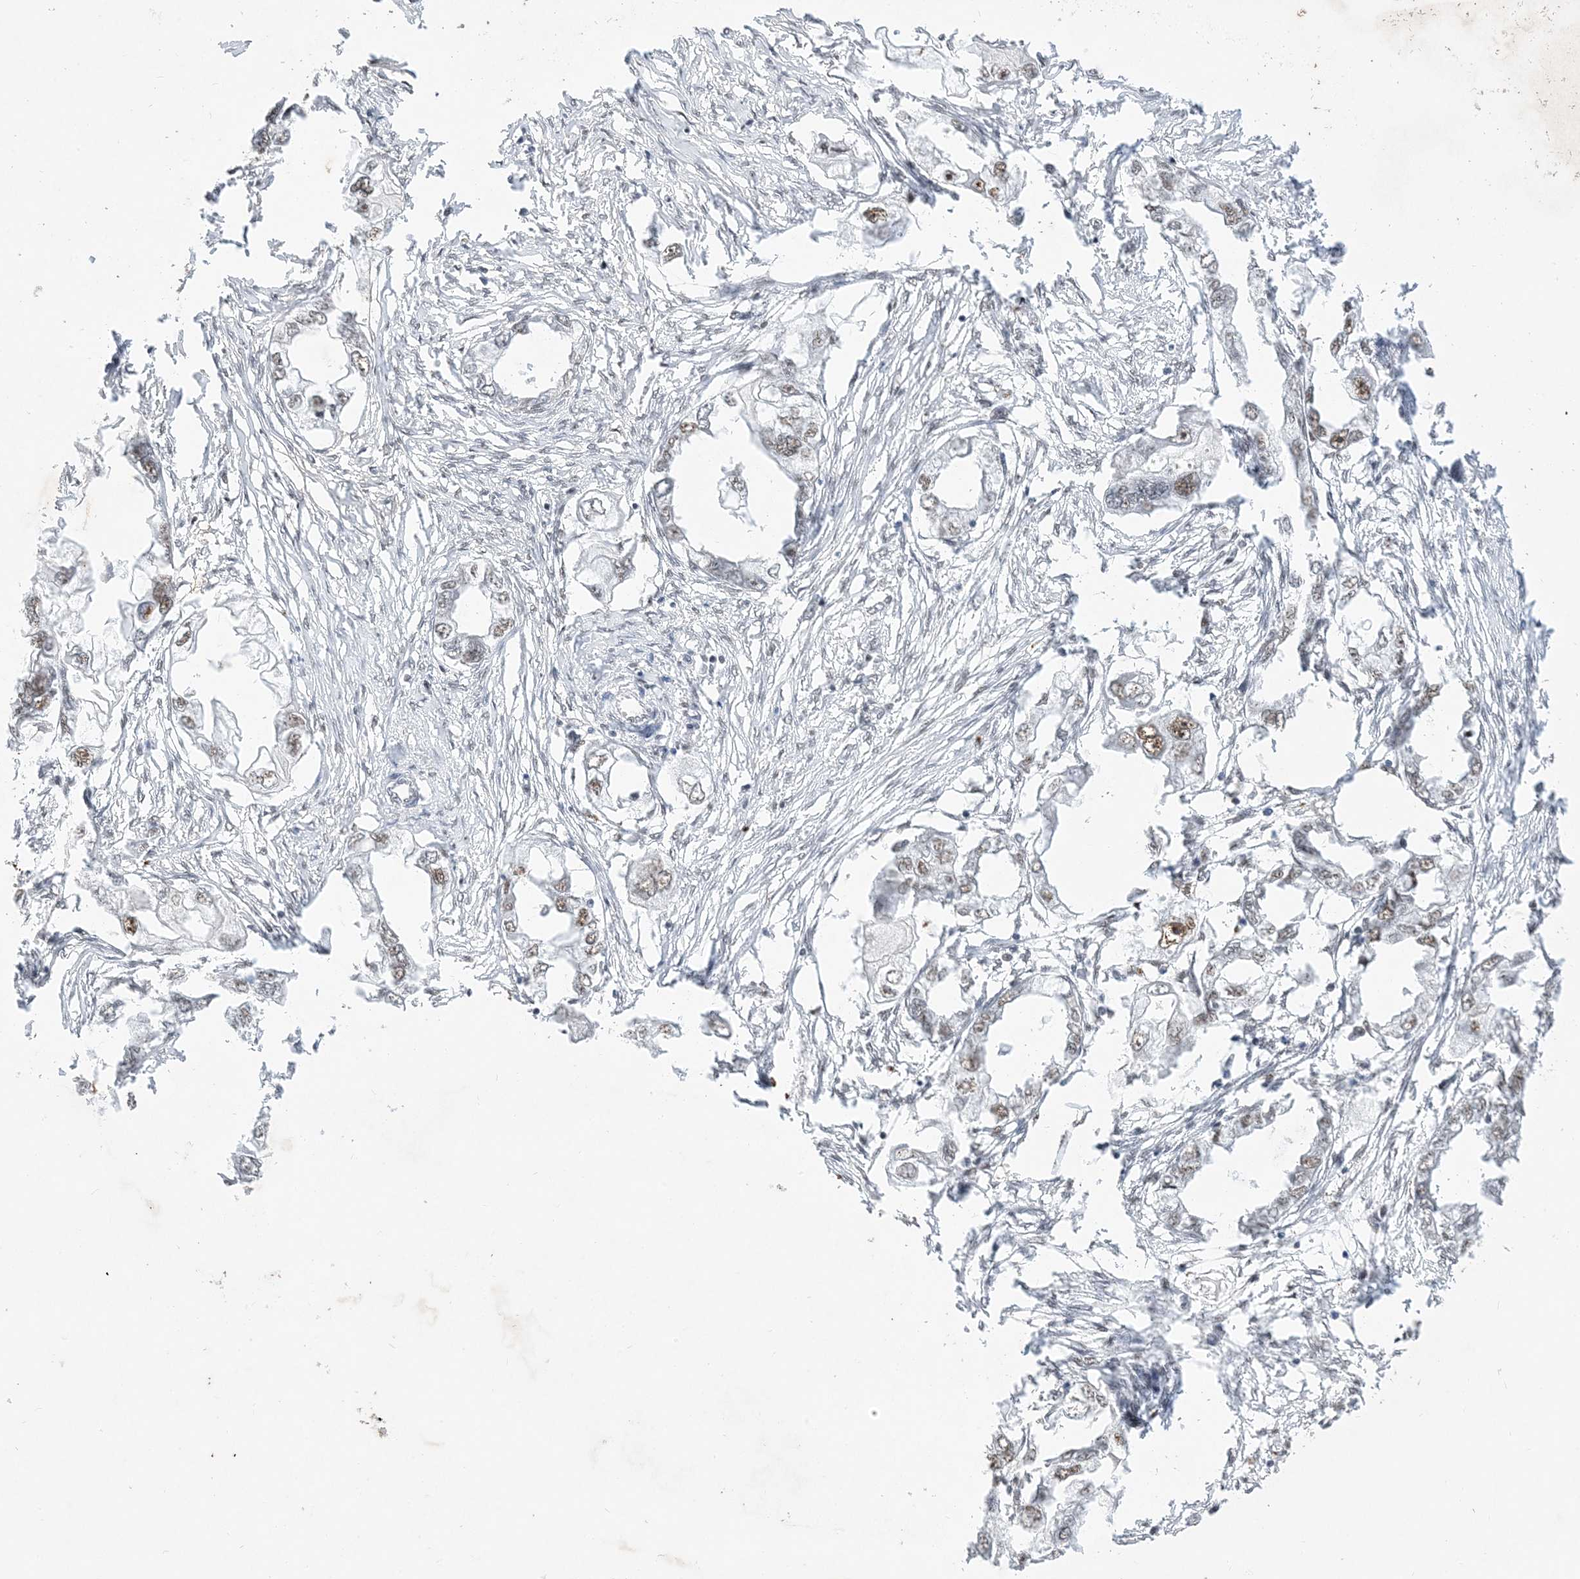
{"staining": {"intensity": "weak", "quantity": "25%-75%", "location": "nuclear"}, "tissue": "endometrial cancer", "cell_type": "Tumor cells", "image_type": "cancer", "snomed": [{"axis": "morphology", "description": "Adenocarcinoma, NOS"}, {"axis": "morphology", "description": "Adenocarcinoma, metastatic, NOS"}, {"axis": "topography", "description": "Adipose tissue"}, {"axis": "topography", "description": "Endometrium"}], "caption": "Brown immunohistochemical staining in human endometrial cancer (adenocarcinoma) displays weak nuclear expression in approximately 25%-75% of tumor cells. Using DAB (3,3'-diaminobenzidine) (brown) and hematoxylin (blue) stains, captured at high magnification using brightfield microscopy.", "gene": "SF3A3", "patient": {"sex": "female", "age": 67}}